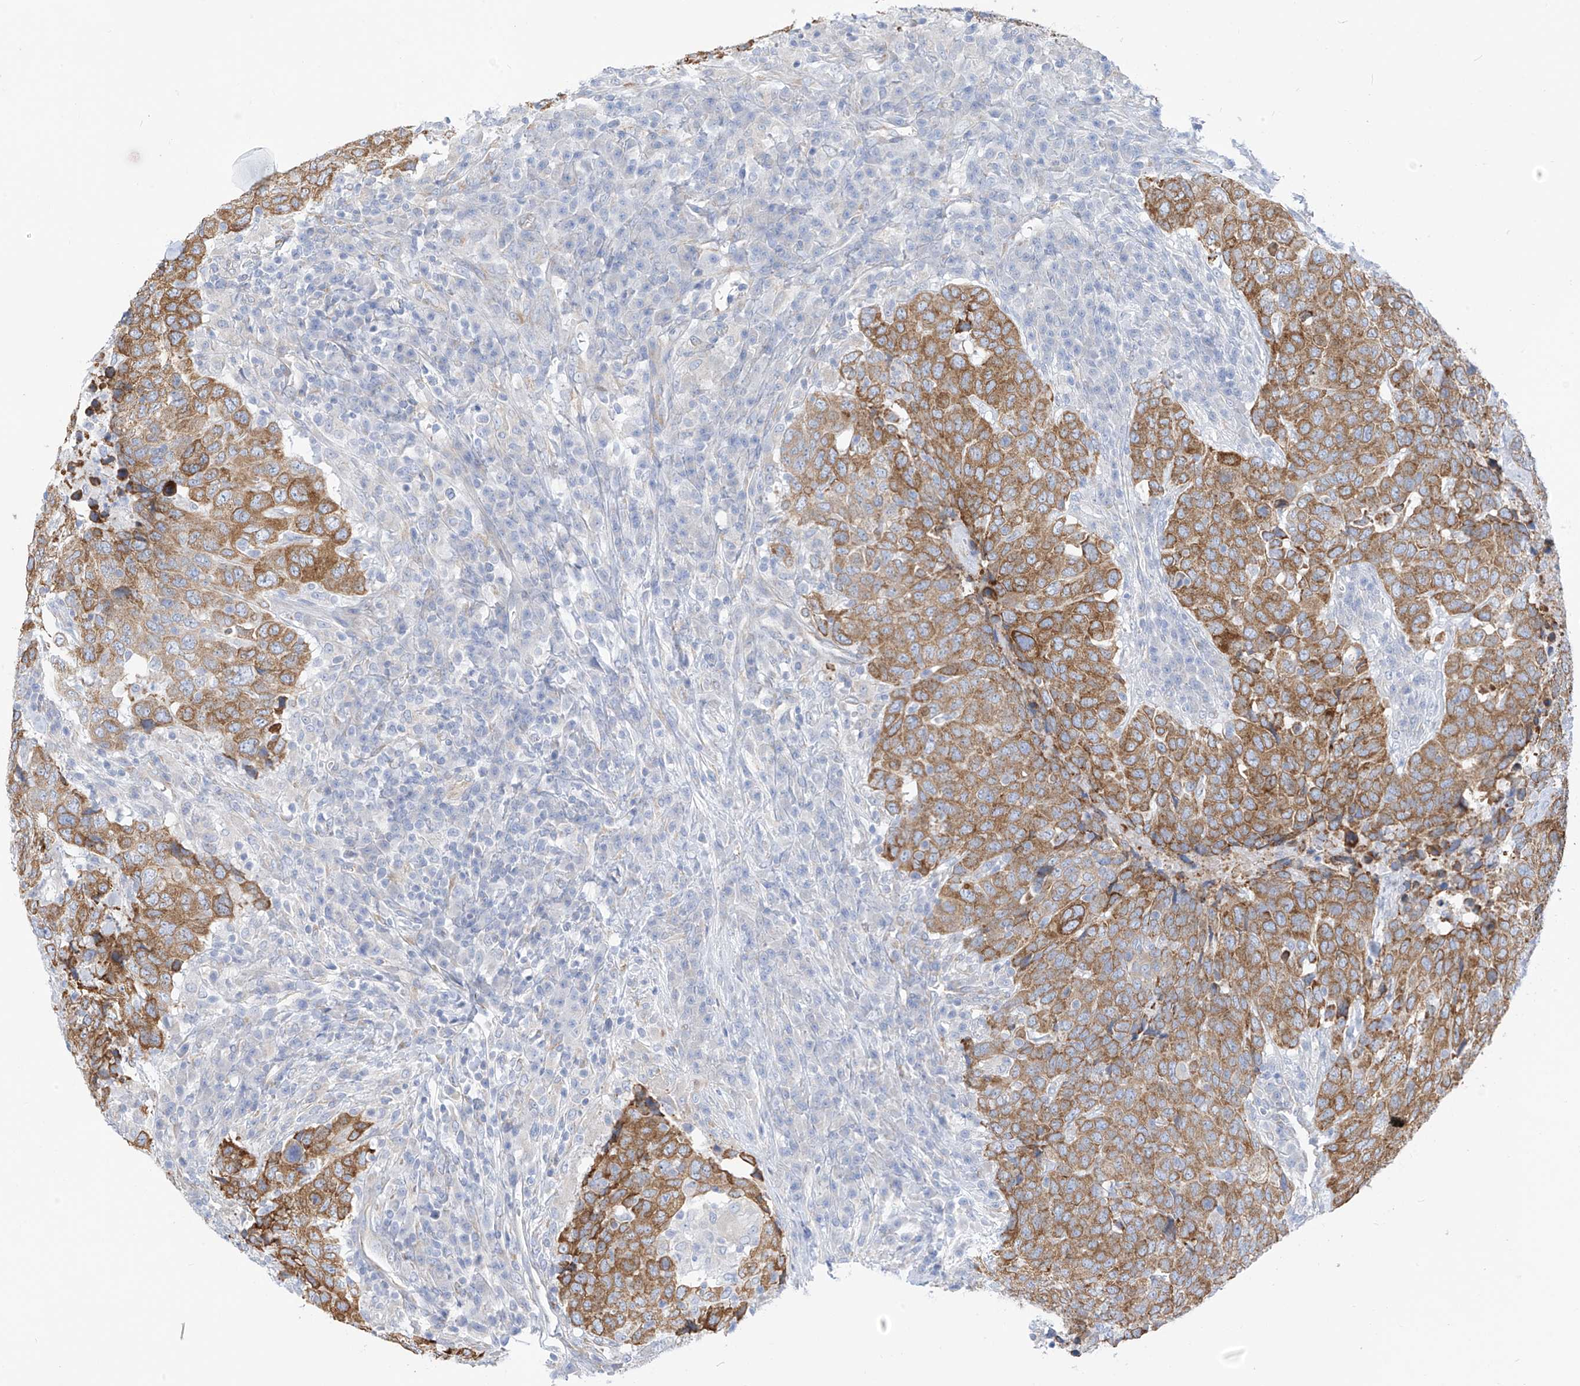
{"staining": {"intensity": "moderate", "quantity": ">75%", "location": "cytoplasmic/membranous"}, "tissue": "head and neck cancer", "cell_type": "Tumor cells", "image_type": "cancer", "snomed": [{"axis": "morphology", "description": "Squamous cell carcinoma, NOS"}, {"axis": "topography", "description": "Head-Neck"}], "caption": "IHC of human squamous cell carcinoma (head and neck) reveals medium levels of moderate cytoplasmic/membranous expression in approximately >75% of tumor cells.", "gene": "RCN2", "patient": {"sex": "male", "age": 66}}